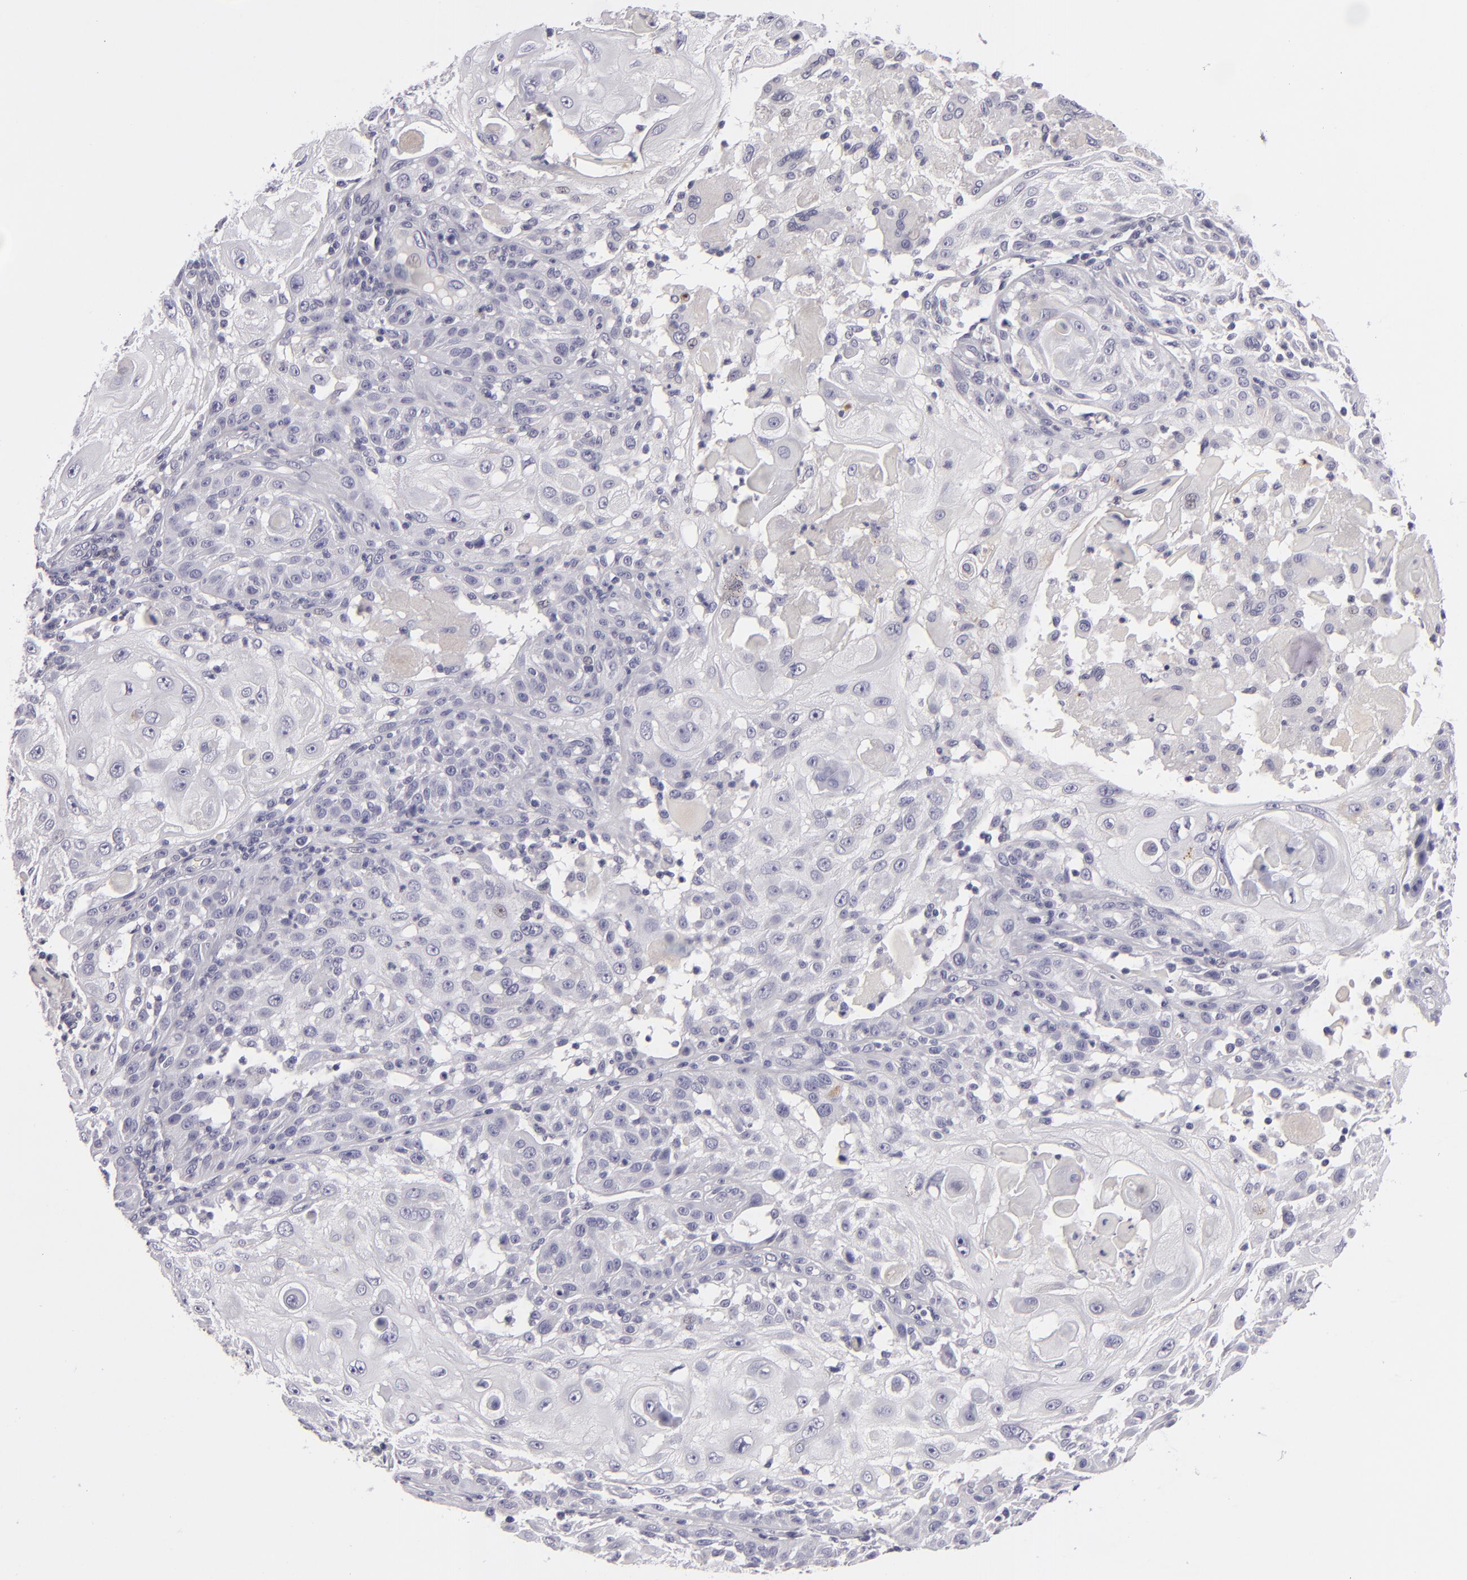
{"staining": {"intensity": "negative", "quantity": "none", "location": "none"}, "tissue": "skin cancer", "cell_type": "Tumor cells", "image_type": "cancer", "snomed": [{"axis": "morphology", "description": "Squamous cell carcinoma, NOS"}, {"axis": "topography", "description": "Skin"}], "caption": "Tumor cells show no significant positivity in squamous cell carcinoma (skin). The staining is performed using DAB (3,3'-diaminobenzidine) brown chromogen with nuclei counter-stained in using hematoxylin.", "gene": "TNNC1", "patient": {"sex": "female", "age": 89}}